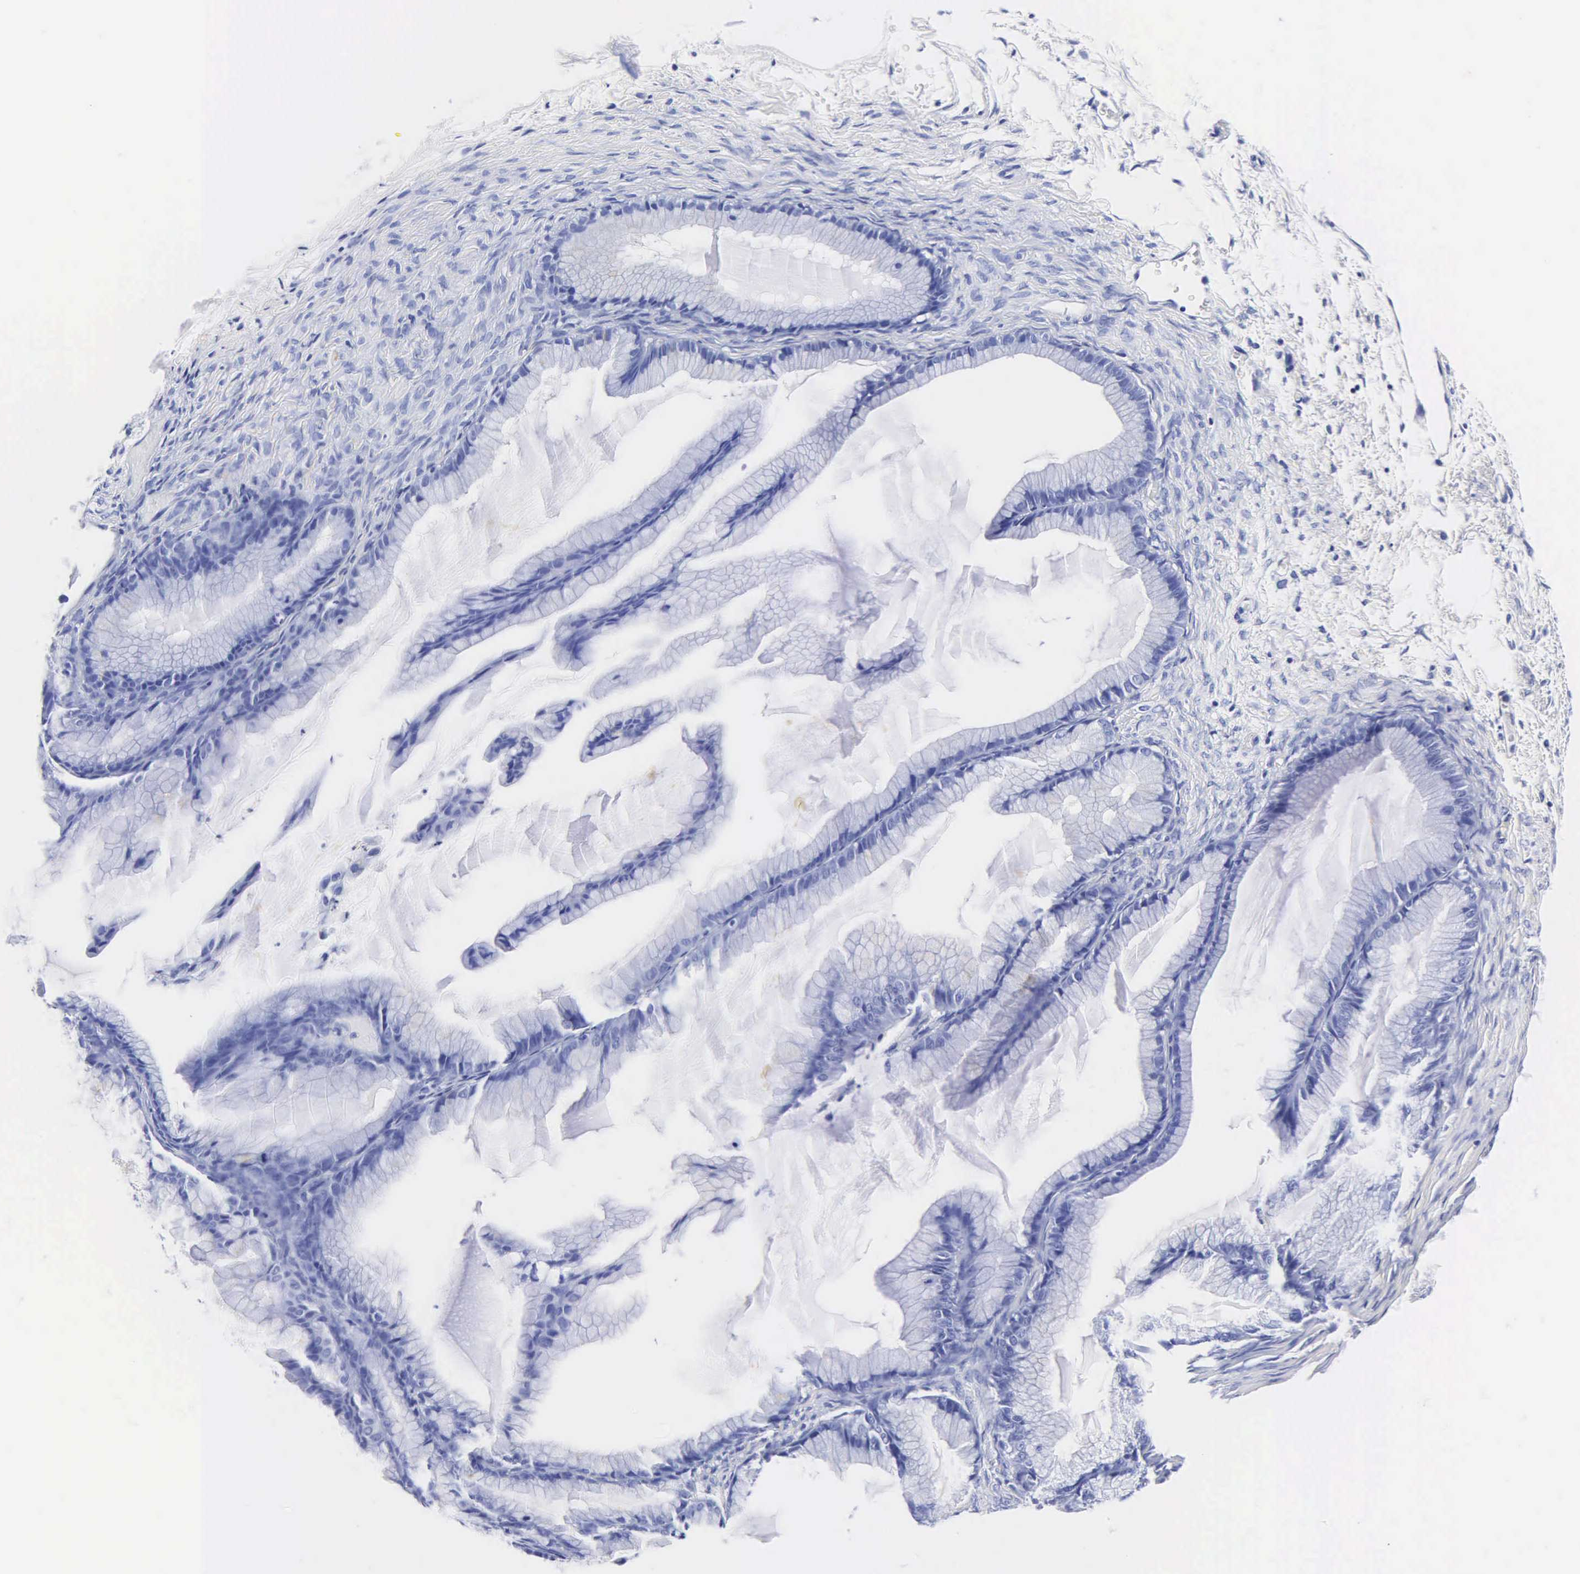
{"staining": {"intensity": "negative", "quantity": "none", "location": "none"}, "tissue": "ovarian cancer", "cell_type": "Tumor cells", "image_type": "cancer", "snomed": [{"axis": "morphology", "description": "Cystadenocarcinoma, mucinous, NOS"}, {"axis": "topography", "description": "Ovary"}], "caption": "Immunohistochemical staining of ovarian mucinous cystadenocarcinoma exhibits no significant staining in tumor cells.", "gene": "MB", "patient": {"sex": "female", "age": 41}}